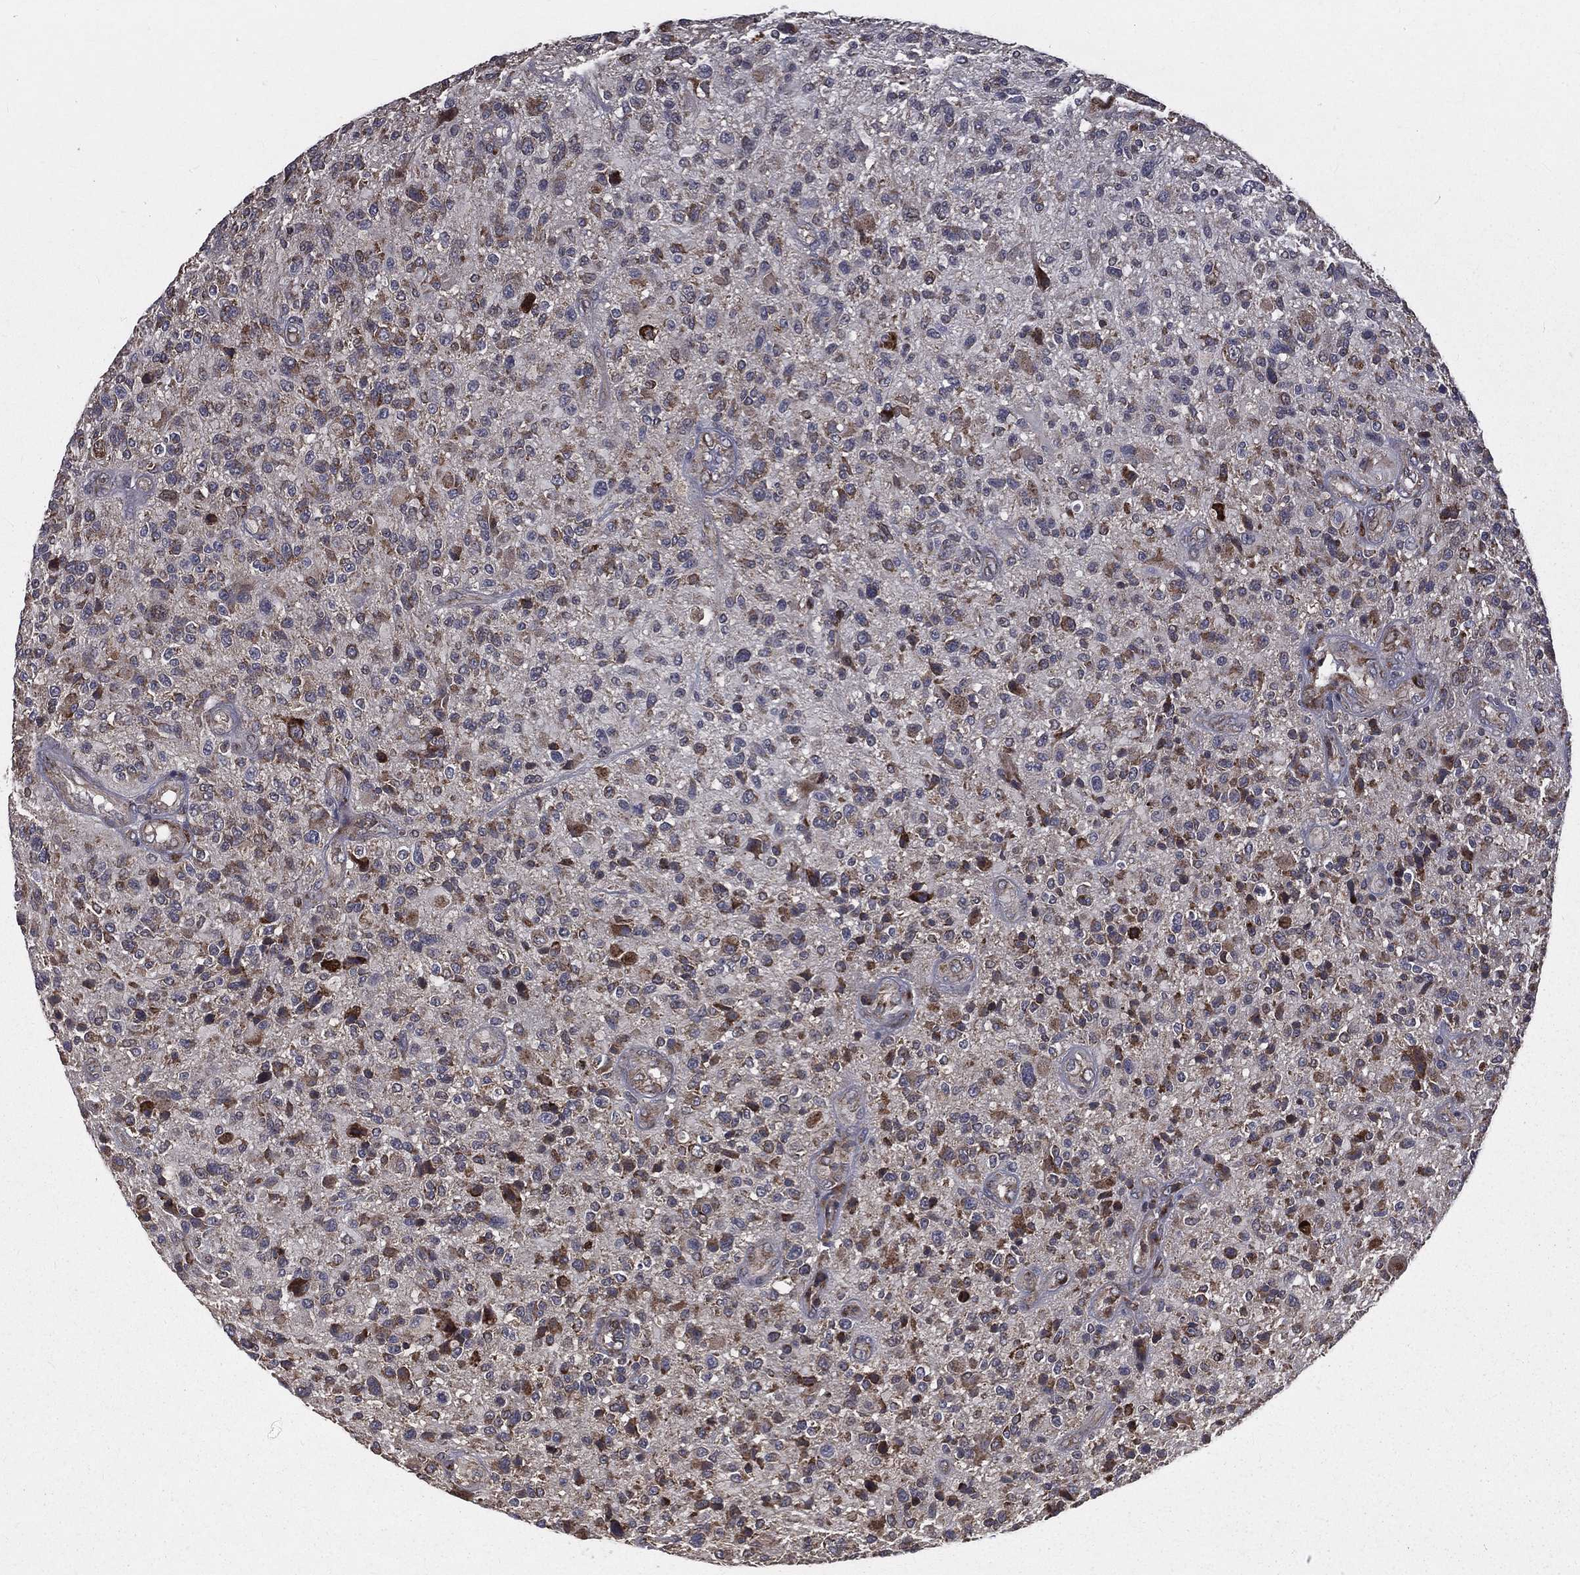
{"staining": {"intensity": "moderate", "quantity": ">75%", "location": "cytoplasmic/membranous"}, "tissue": "glioma", "cell_type": "Tumor cells", "image_type": "cancer", "snomed": [{"axis": "morphology", "description": "Glioma, malignant, High grade"}, {"axis": "topography", "description": "Brain"}], "caption": "Brown immunohistochemical staining in malignant high-grade glioma reveals moderate cytoplasmic/membranous positivity in approximately >75% of tumor cells.", "gene": "OLFML1", "patient": {"sex": "male", "age": 47}}